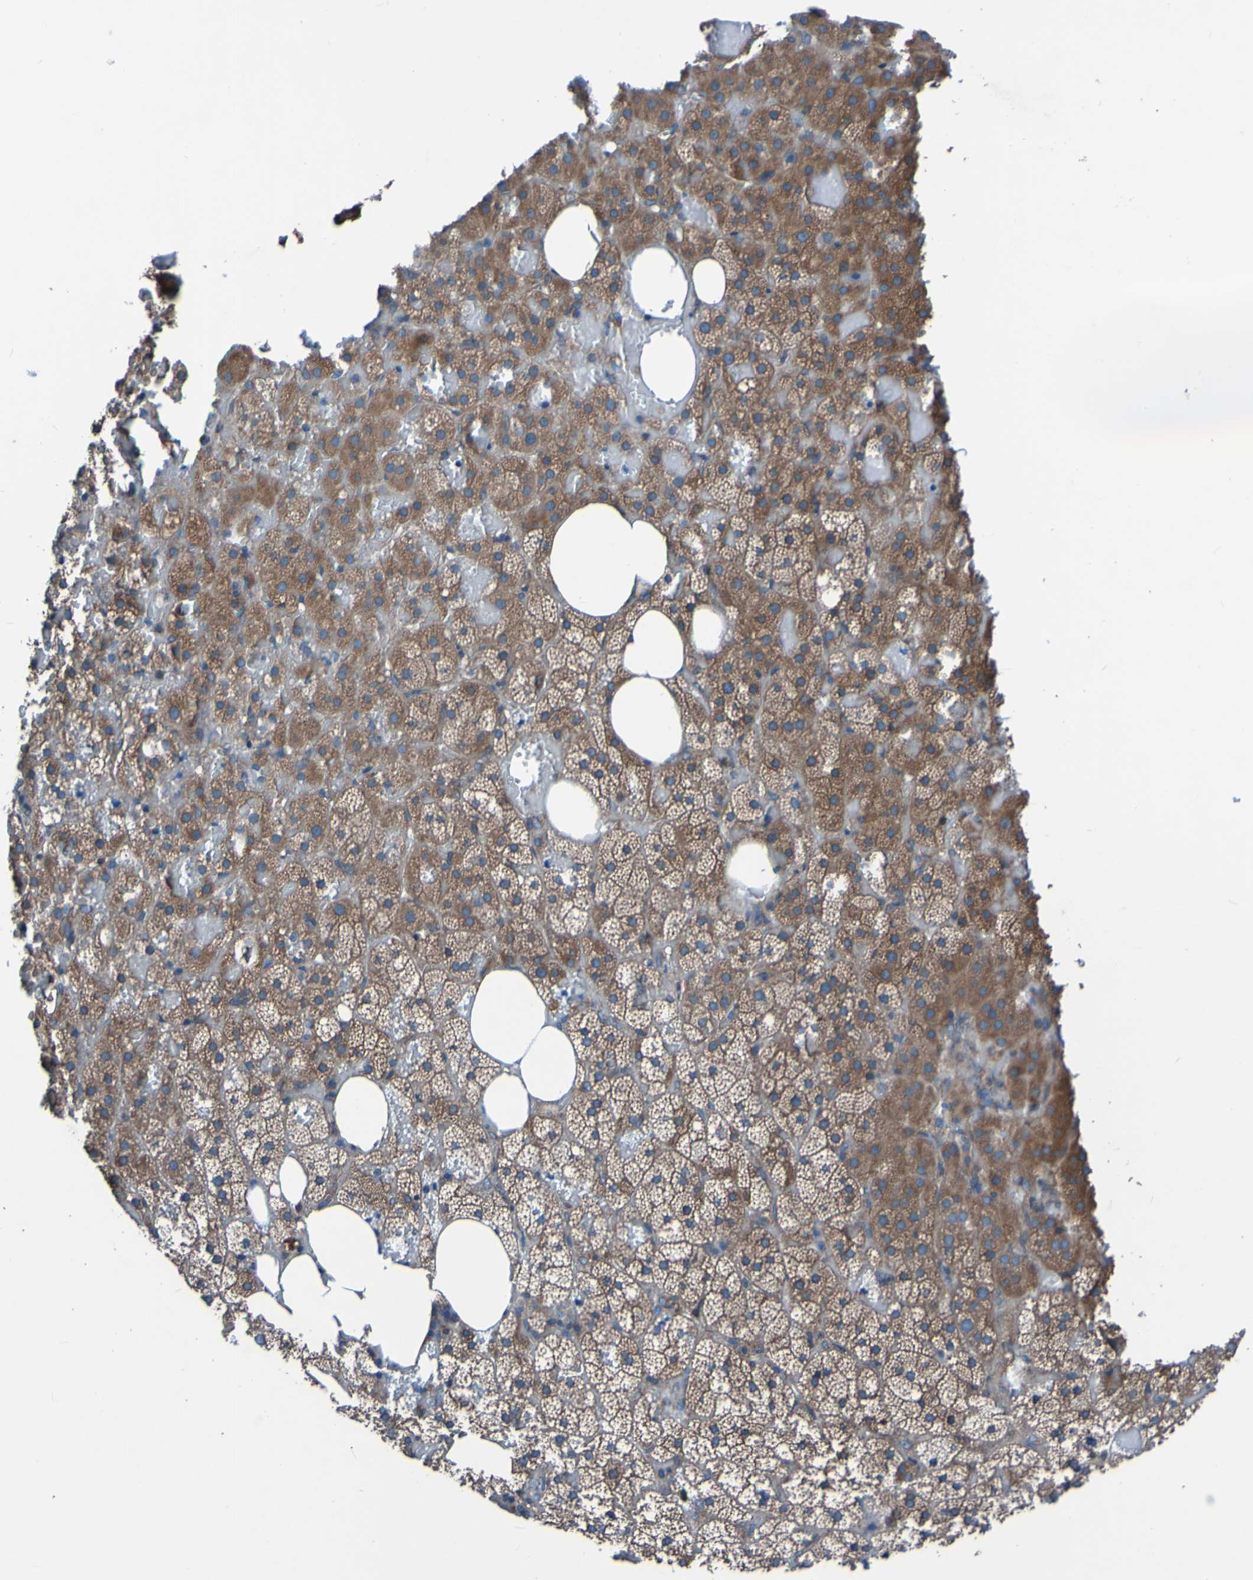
{"staining": {"intensity": "moderate", "quantity": ">75%", "location": "cytoplasmic/membranous"}, "tissue": "adrenal gland", "cell_type": "Glandular cells", "image_type": "normal", "snomed": [{"axis": "morphology", "description": "Normal tissue, NOS"}, {"axis": "topography", "description": "Adrenal gland"}], "caption": "The micrograph exhibits immunohistochemical staining of benign adrenal gland. There is moderate cytoplasmic/membranous positivity is seen in approximately >75% of glandular cells. The protein of interest is shown in brown color, while the nuclei are stained blue.", "gene": "RAB5B", "patient": {"sex": "female", "age": 59}}